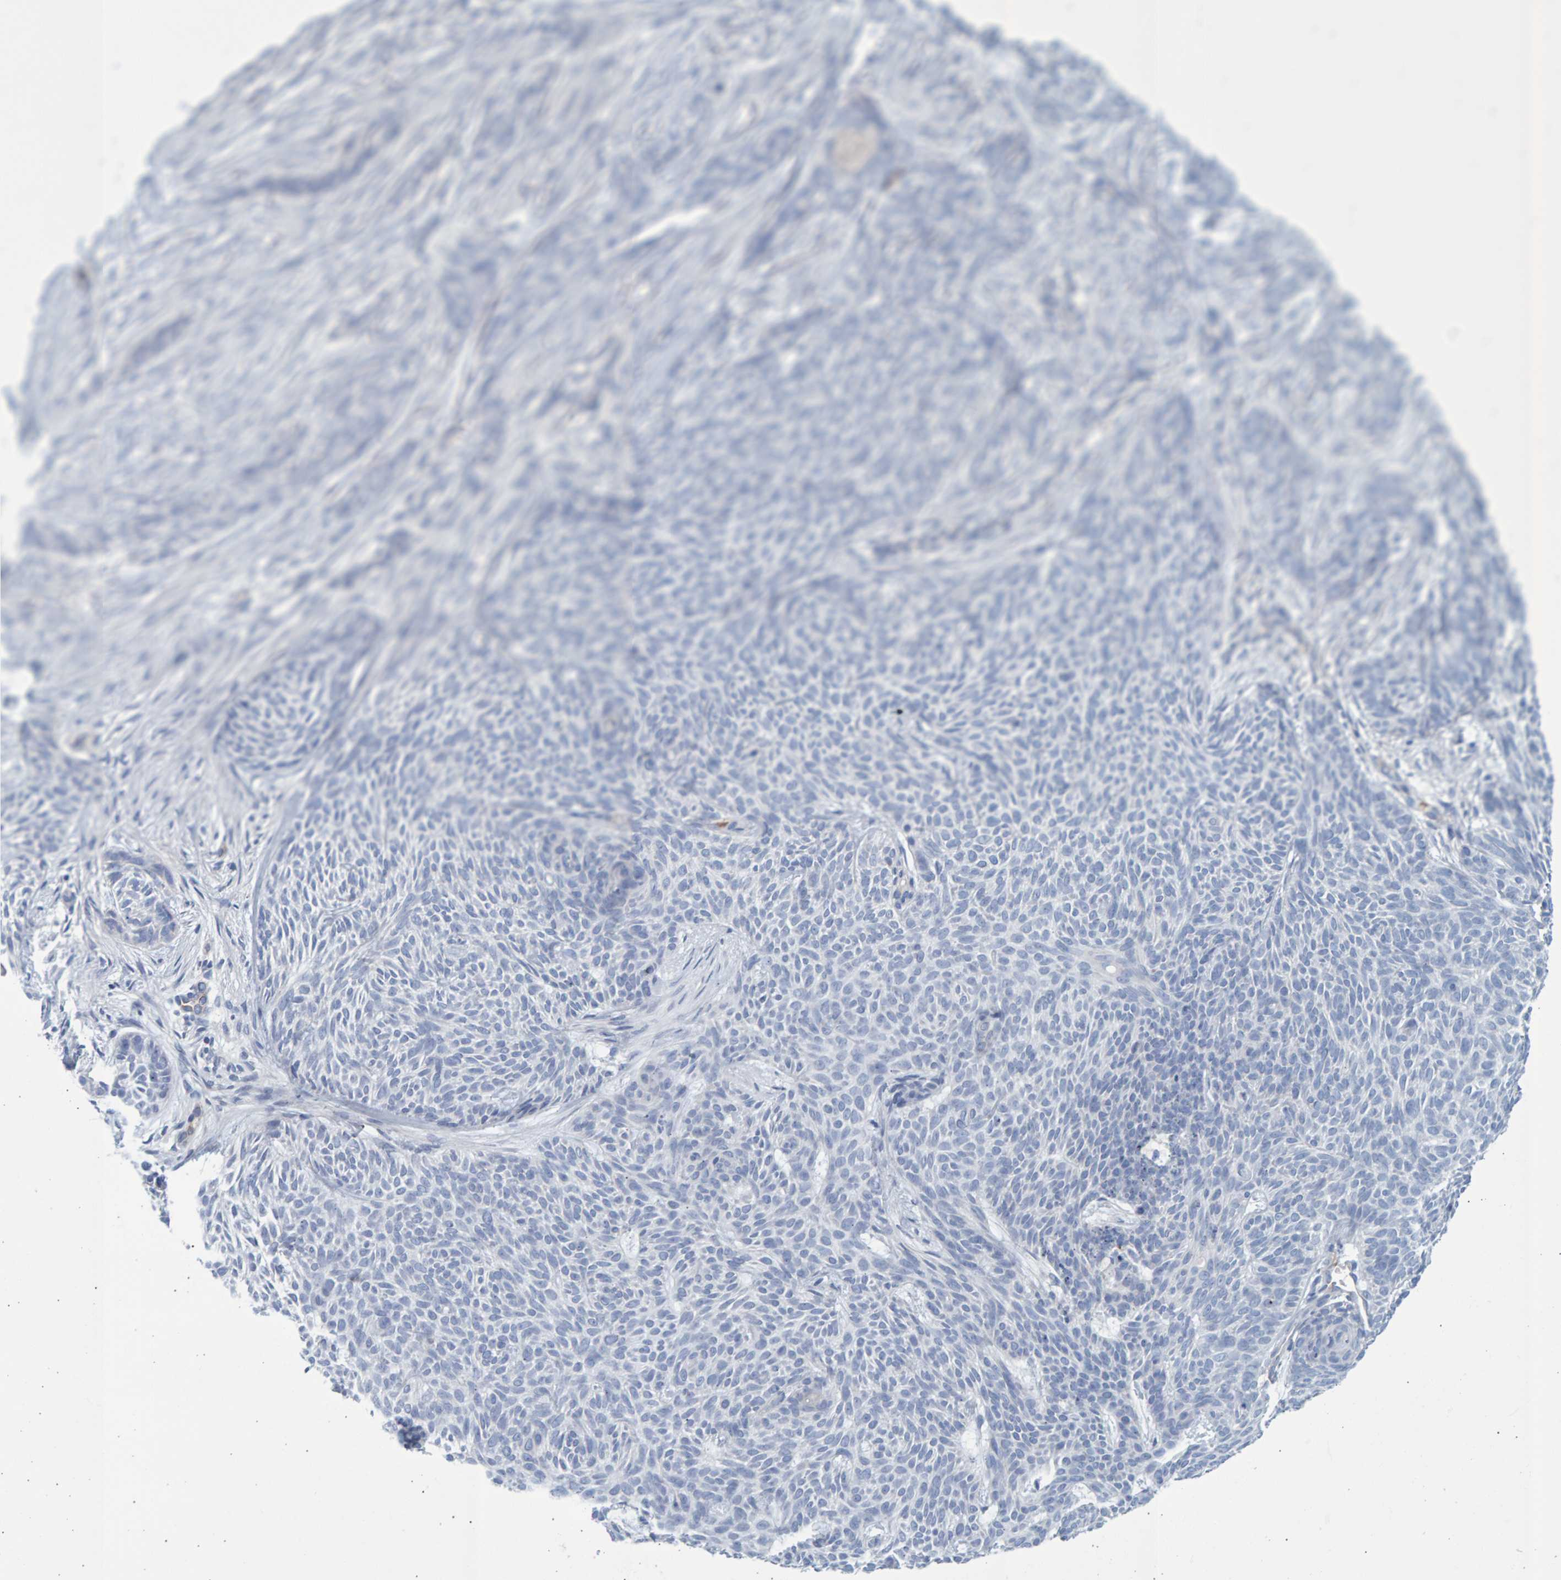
{"staining": {"intensity": "negative", "quantity": "none", "location": "none"}, "tissue": "skin cancer", "cell_type": "Tumor cells", "image_type": "cancer", "snomed": [{"axis": "morphology", "description": "Basal cell carcinoma"}, {"axis": "topography", "description": "Skin"}], "caption": "Tumor cells show no significant staining in basal cell carcinoma (skin).", "gene": "SLC34A3", "patient": {"sex": "female", "age": 59}}